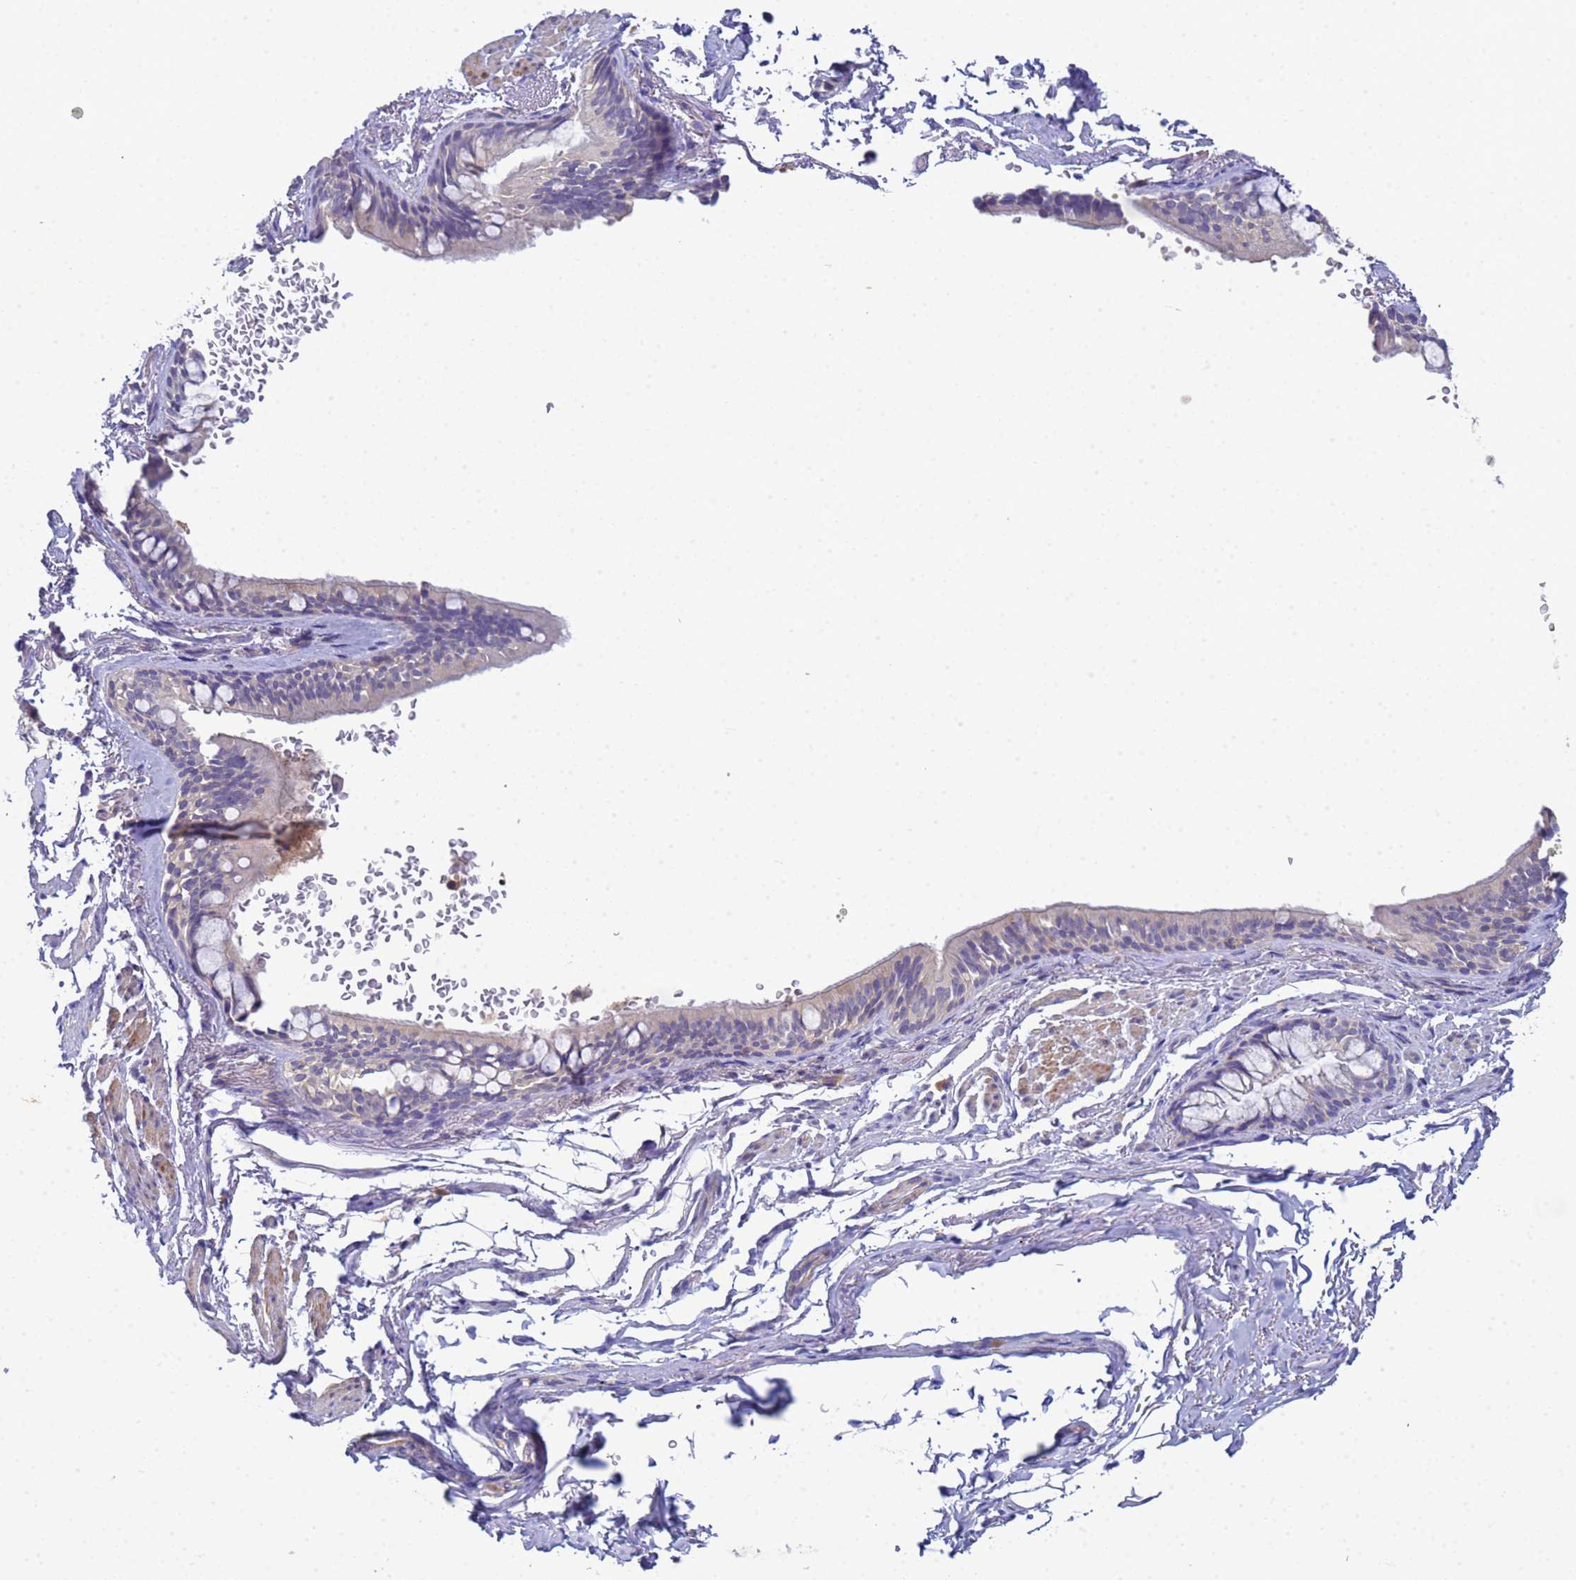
{"staining": {"intensity": "weak", "quantity": "25%-75%", "location": "cytoplasmic/membranous"}, "tissue": "bronchus", "cell_type": "Respiratory epithelial cells", "image_type": "normal", "snomed": [{"axis": "morphology", "description": "Normal tissue, NOS"}, {"axis": "topography", "description": "Bronchus"}], "caption": "Brown immunohistochemical staining in benign human bronchus reveals weak cytoplasmic/membranous positivity in about 25%-75% of respiratory epithelial cells.", "gene": "KLHL13", "patient": {"sex": "male", "age": 70}}